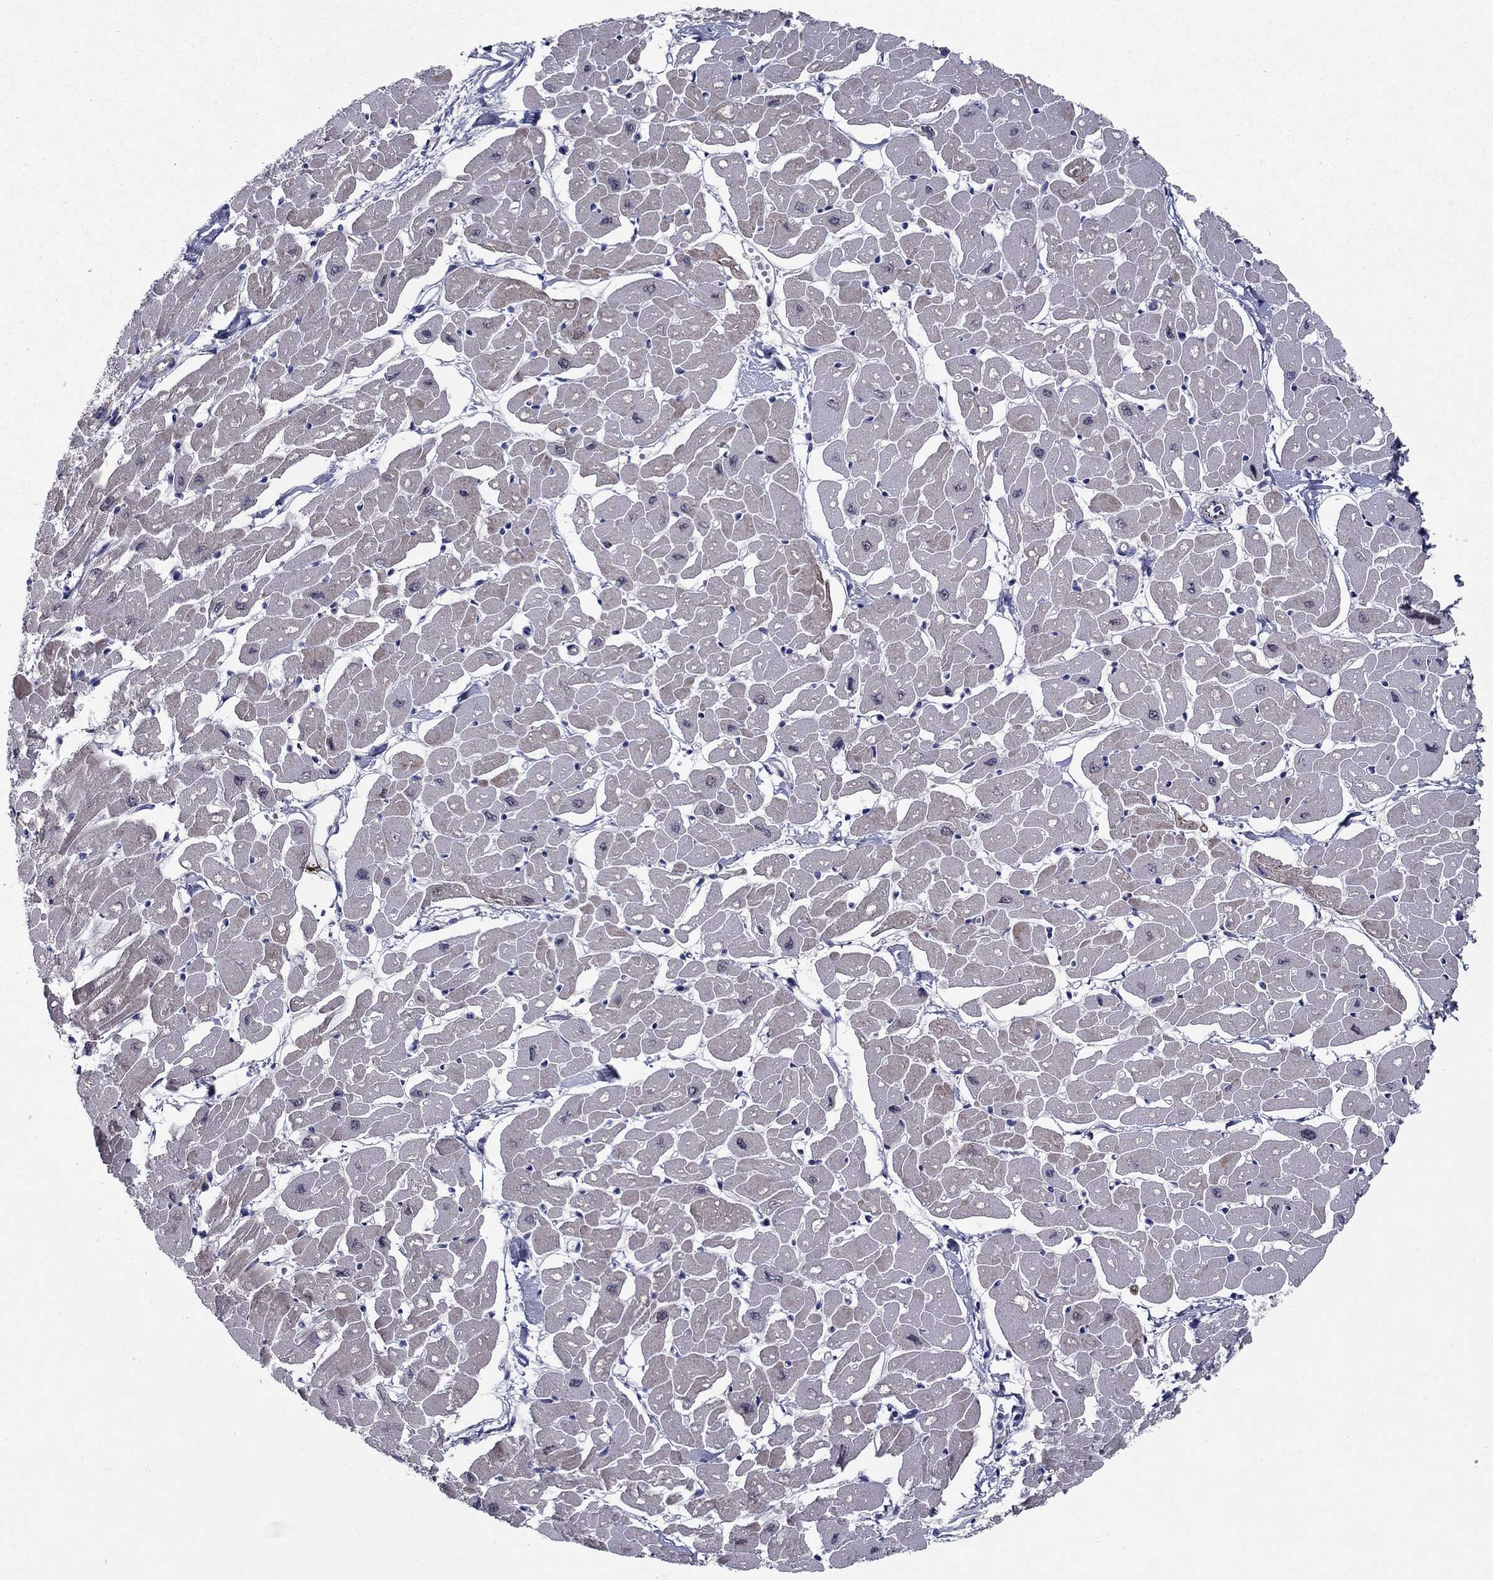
{"staining": {"intensity": "strong", "quantity": "<25%", "location": "cytoplasmic/membranous"}, "tissue": "heart muscle", "cell_type": "Cardiomyocytes", "image_type": "normal", "snomed": [{"axis": "morphology", "description": "Normal tissue, NOS"}, {"axis": "topography", "description": "Heart"}], "caption": "Human heart muscle stained with a brown dye demonstrates strong cytoplasmic/membranous positive expression in about <25% of cardiomyocytes.", "gene": "LACTB2", "patient": {"sex": "male", "age": 57}}